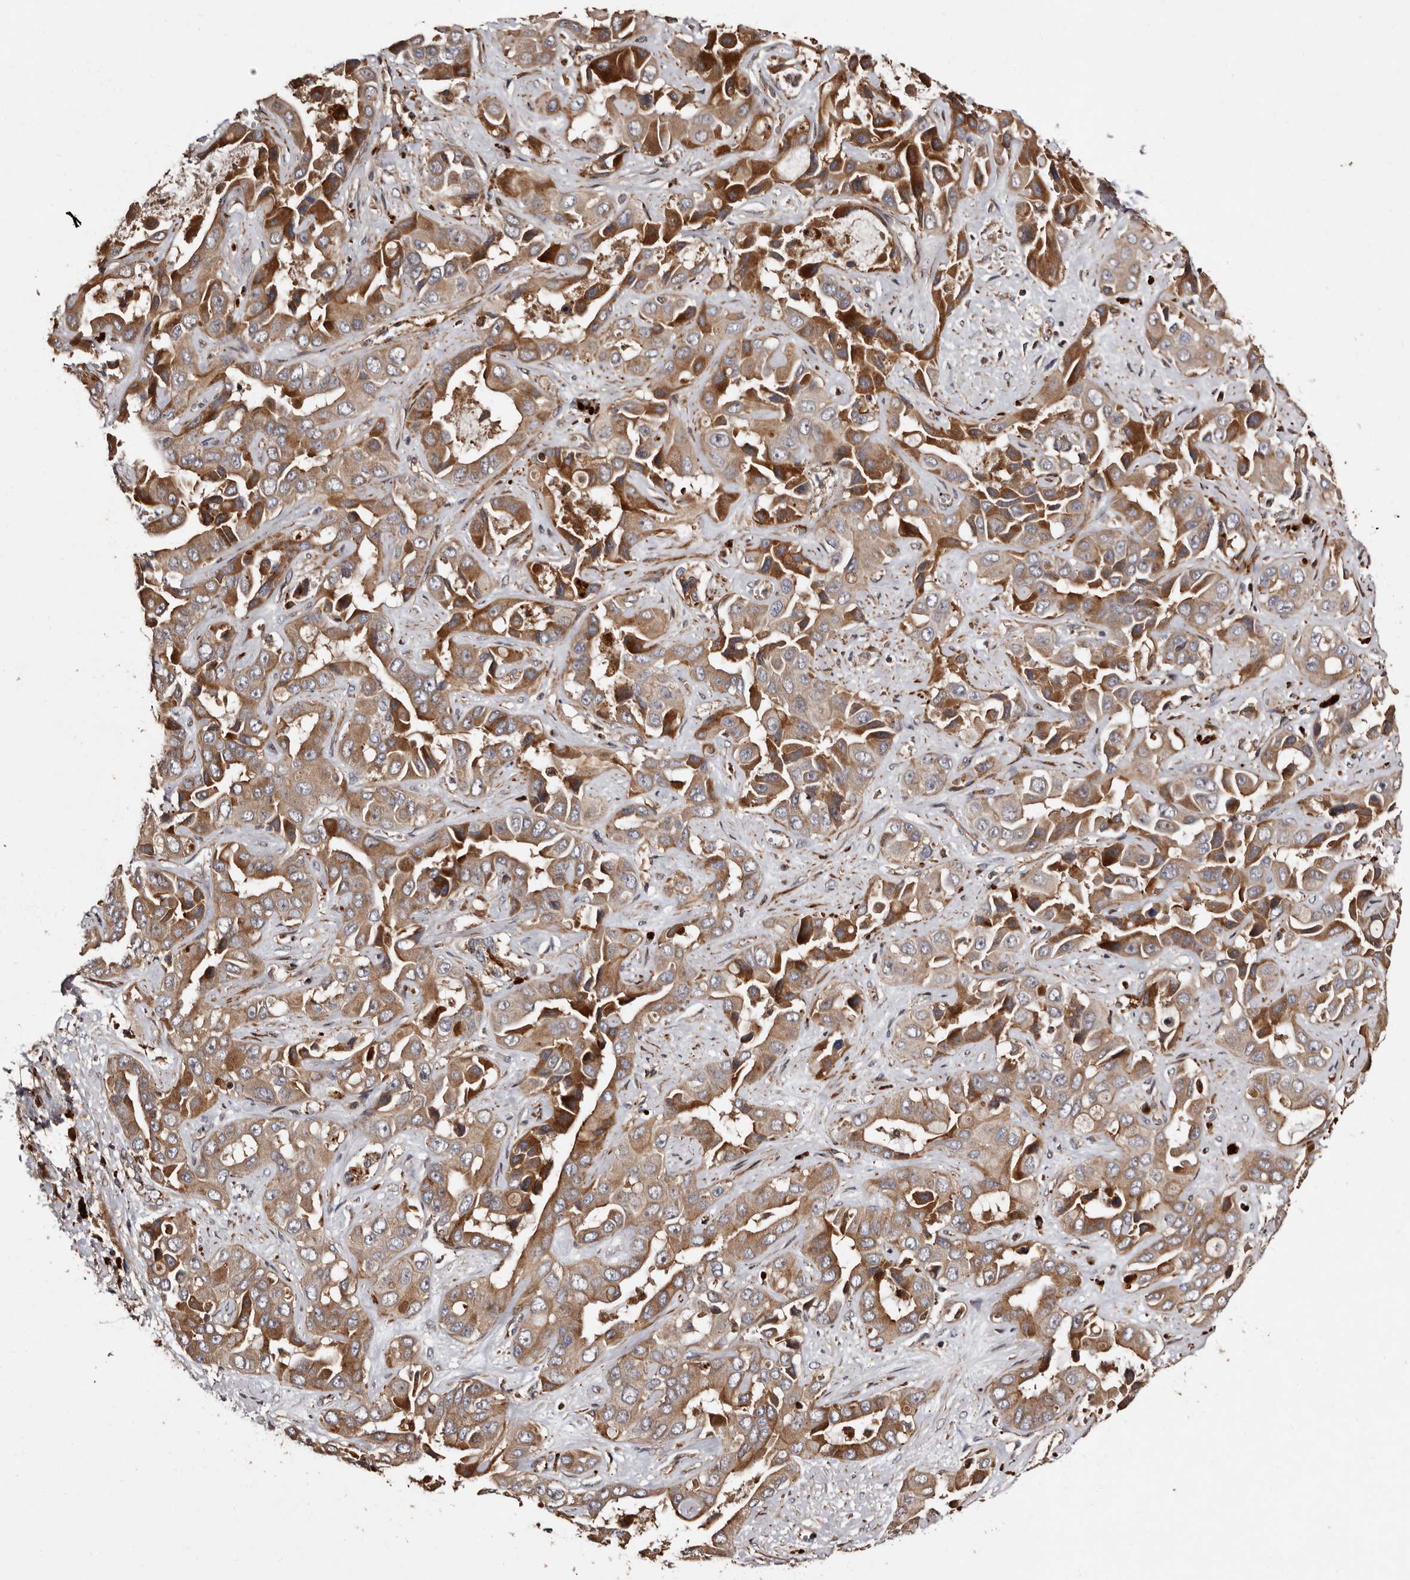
{"staining": {"intensity": "strong", "quantity": ">75%", "location": "cytoplasmic/membranous"}, "tissue": "liver cancer", "cell_type": "Tumor cells", "image_type": "cancer", "snomed": [{"axis": "morphology", "description": "Cholangiocarcinoma"}, {"axis": "topography", "description": "Liver"}], "caption": "Approximately >75% of tumor cells in liver cholangiocarcinoma show strong cytoplasmic/membranous protein positivity as visualized by brown immunohistochemical staining.", "gene": "PRKD3", "patient": {"sex": "female", "age": 52}}